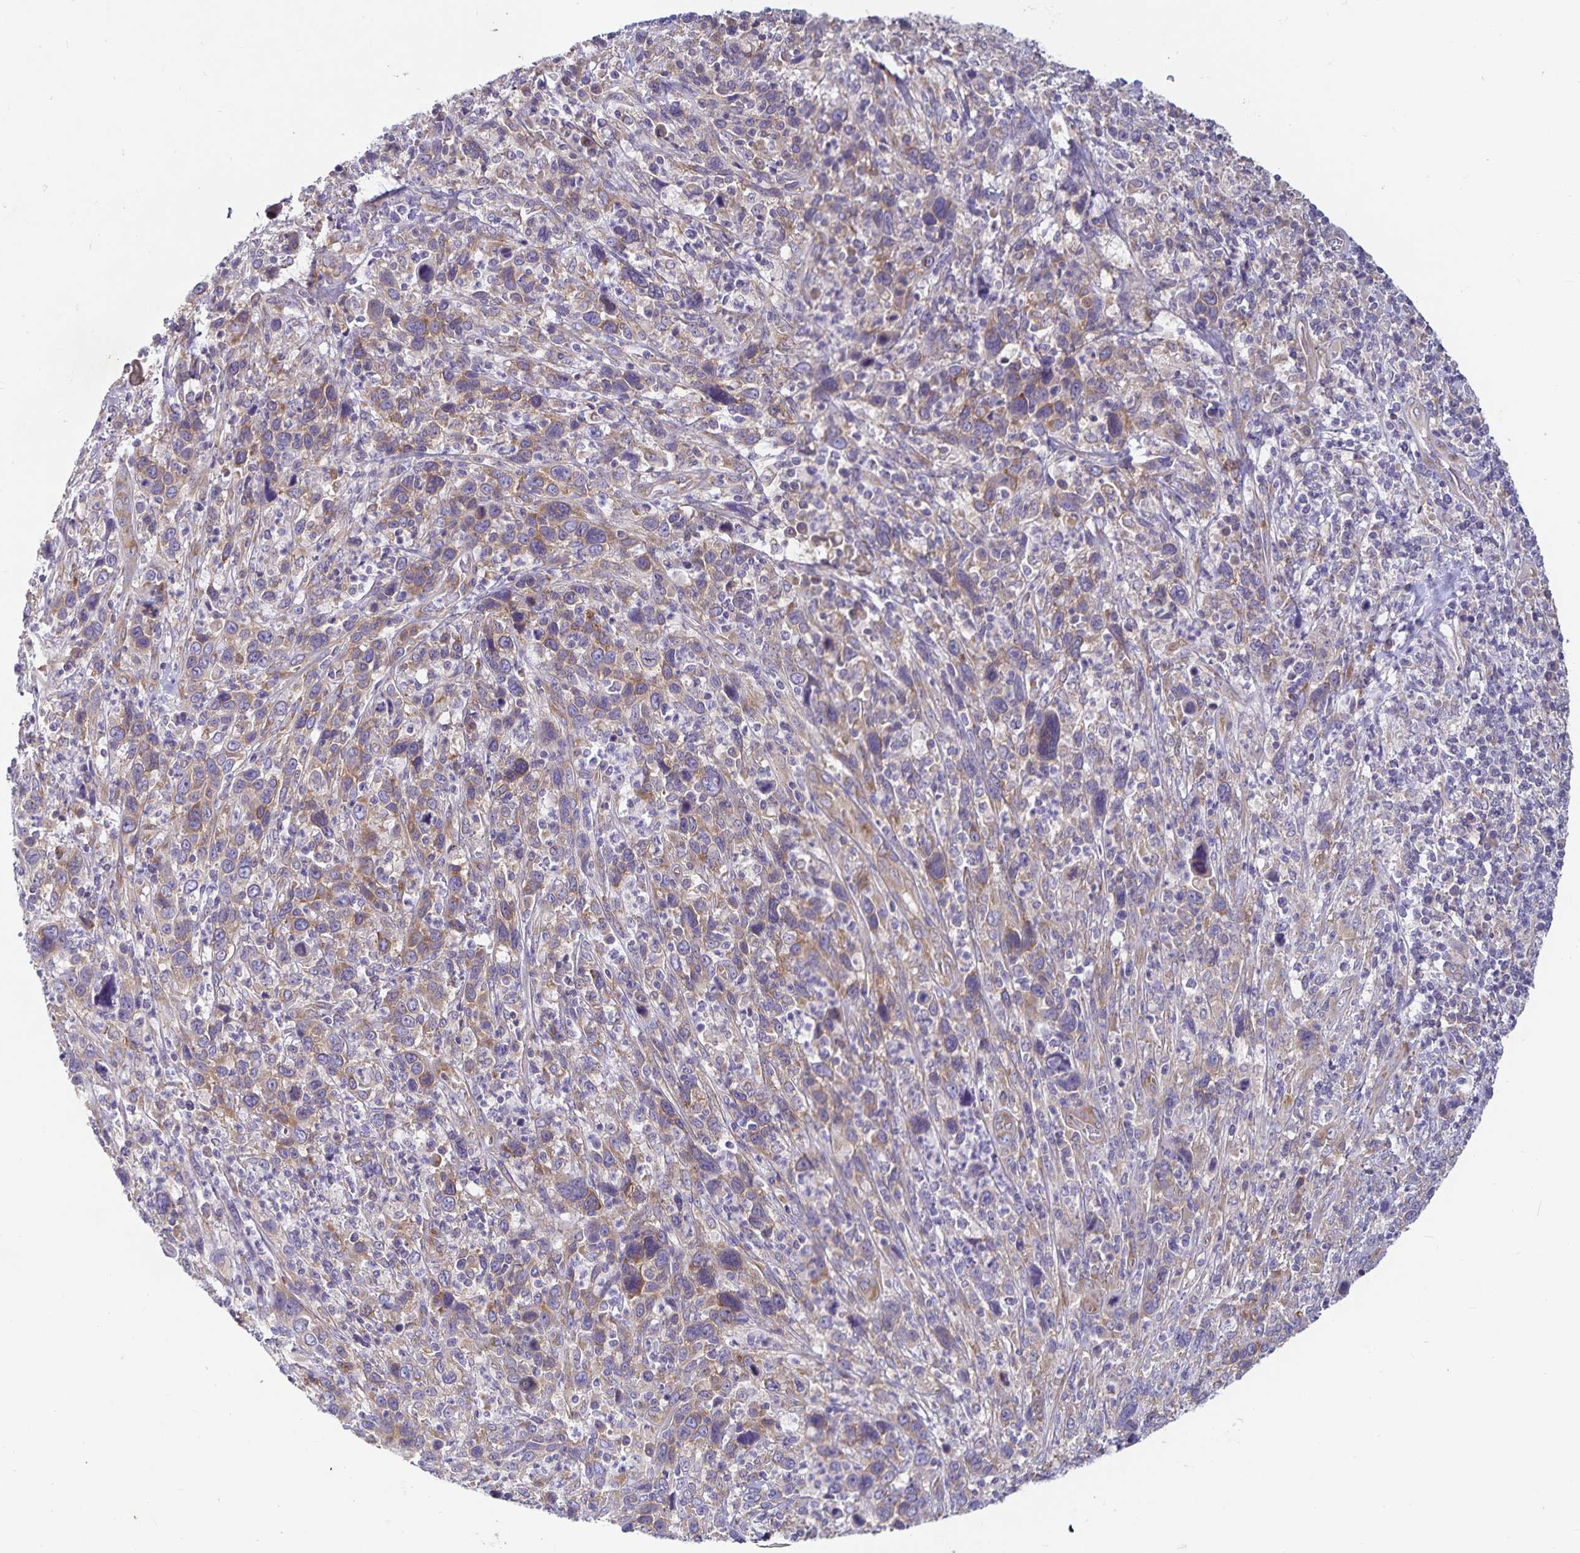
{"staining": {"intensity": "moderate", "quantity": ">75%", "location": "cytoplasmic/membranous"}, "tissue": "cervical cancer", "cell_type": "Tumor cells", "image_type": "cancer", "snomed": [{"axis": "morphology", "description": "Squamous cell carcinoma, NOS"}, {"axis": "topography", "description": "Cervix"}], "caption": "Moderate cytoplasmic/membranous protein staining is identified in about >75% of tumor cells in cervical squamous cell carcinoma.", "gene": "FAM120A", "patient": {"sex": "female", "age": 46}}